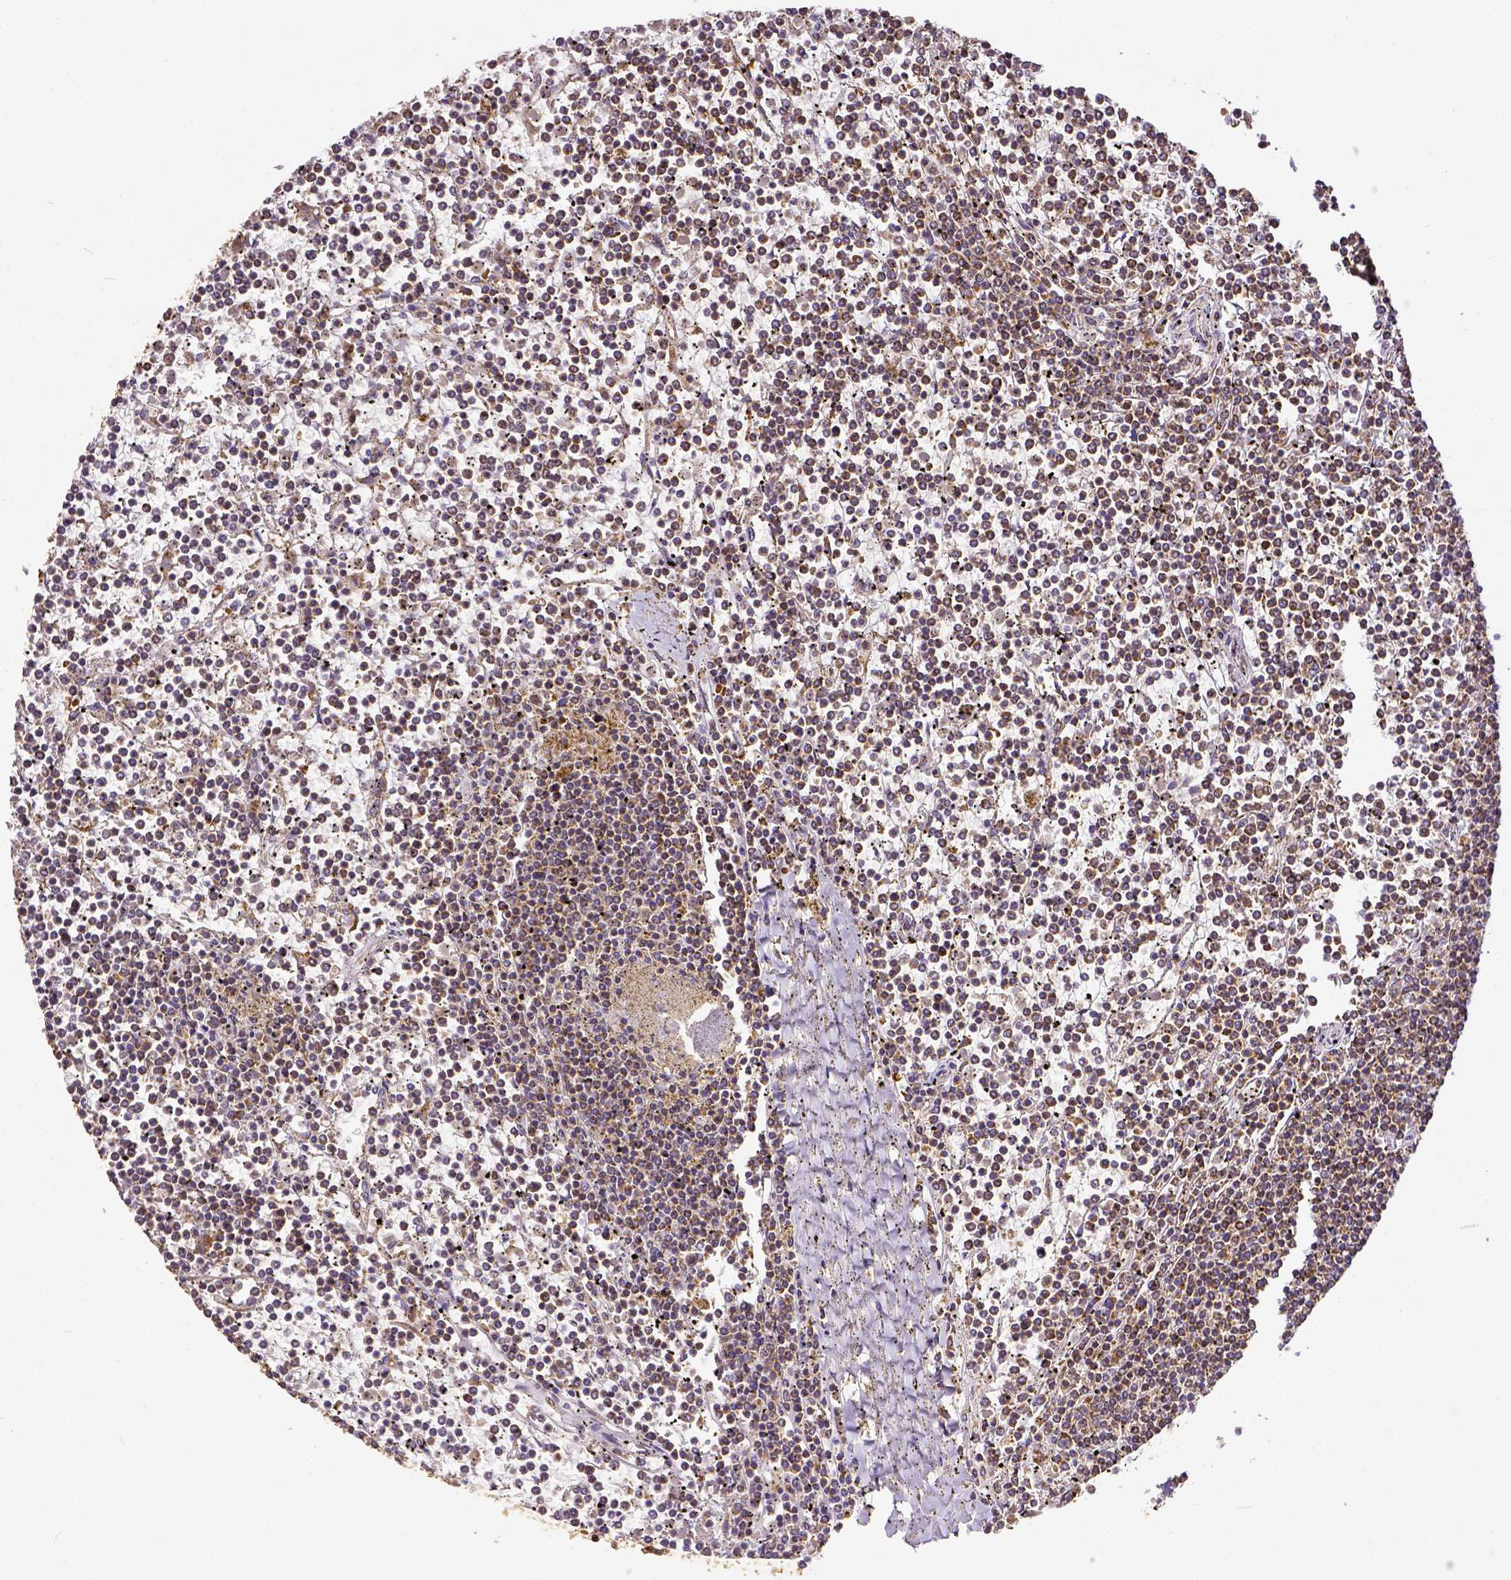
{"staining": {"intensity": "moderate", "quantity": ">75%", "location": "cytoplasmic/membranous"}, "tissue": "lymphoma", "cell_type": "Tumor cells", "image_type": "cancer", "snomed": [{"axis": "morphology", "description": "Malignant lymphoma, non-Hodgkin's type, Low grade"}, {"axis": "topography", "description": "Spleen"}], "caption": "Lymphoma stained with DAB (3,3'-diaminobenzidine) IHC shows medium levels of moderate cytoplasmic/membranous staining in about >75% of tumor cells.", "gene": "SDHB", "patient": {"sex": "female", "age": 19}}